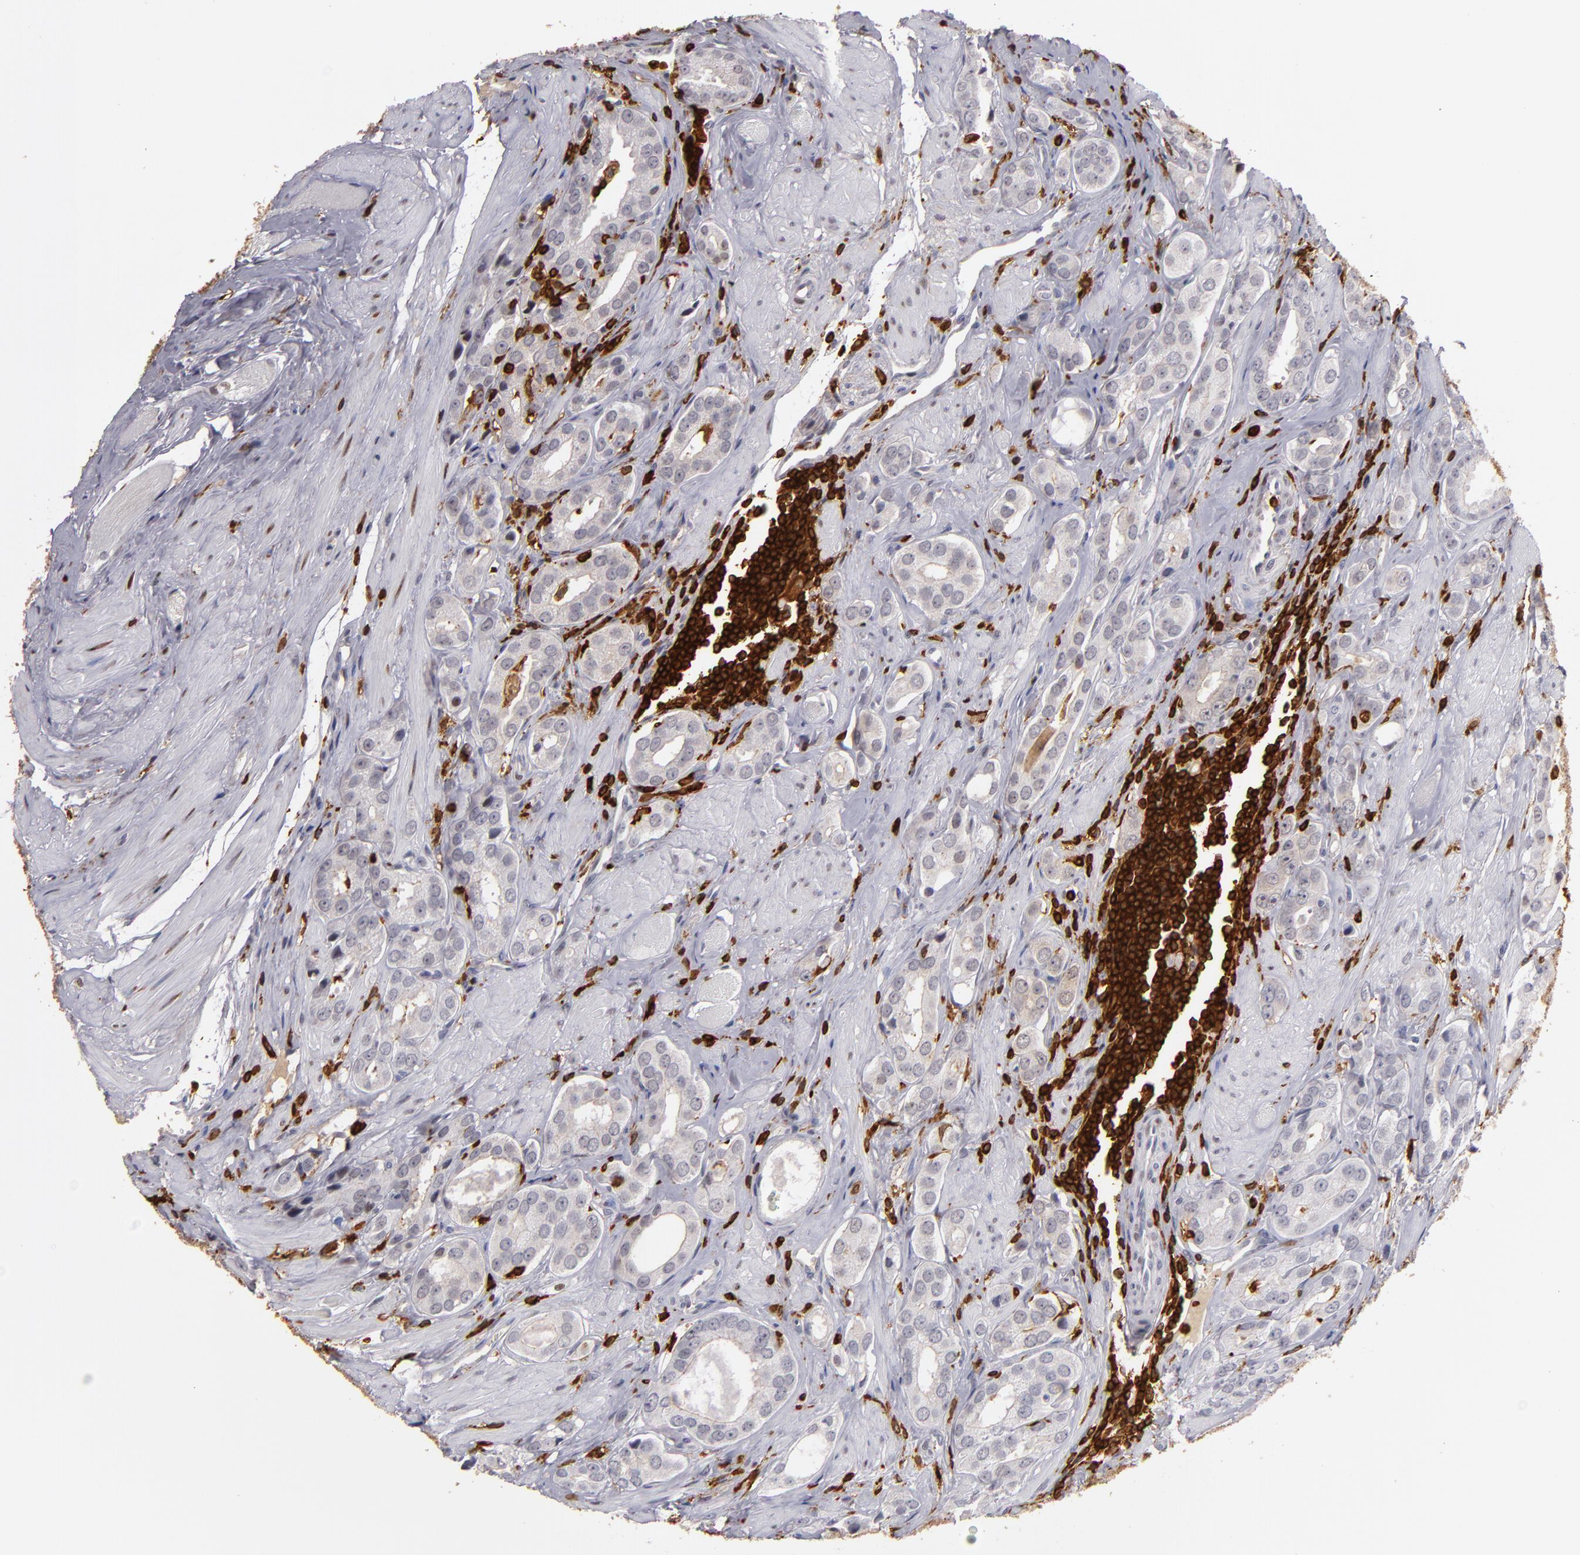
{"staining": {"intensity": "weak", "quantity": "25%-75%", "location": "cytoplasmic/membranous"}, "tissue": "prostate cancer", "cell_type": "Tumor cells", "image_type": "cancer", "snomed": [{"axis": "morphology", "description": "Adenocarcinoma, Medium grade"}, {"axis": "topography", "description": "Prostate"}], "caption": "Human medium-grade adenocarcinoma (prostate) stained with a protein marker reveals weak staining in tumor cells.", "gene": "WAS", "patient": {"sex": "male", "age": 53}}